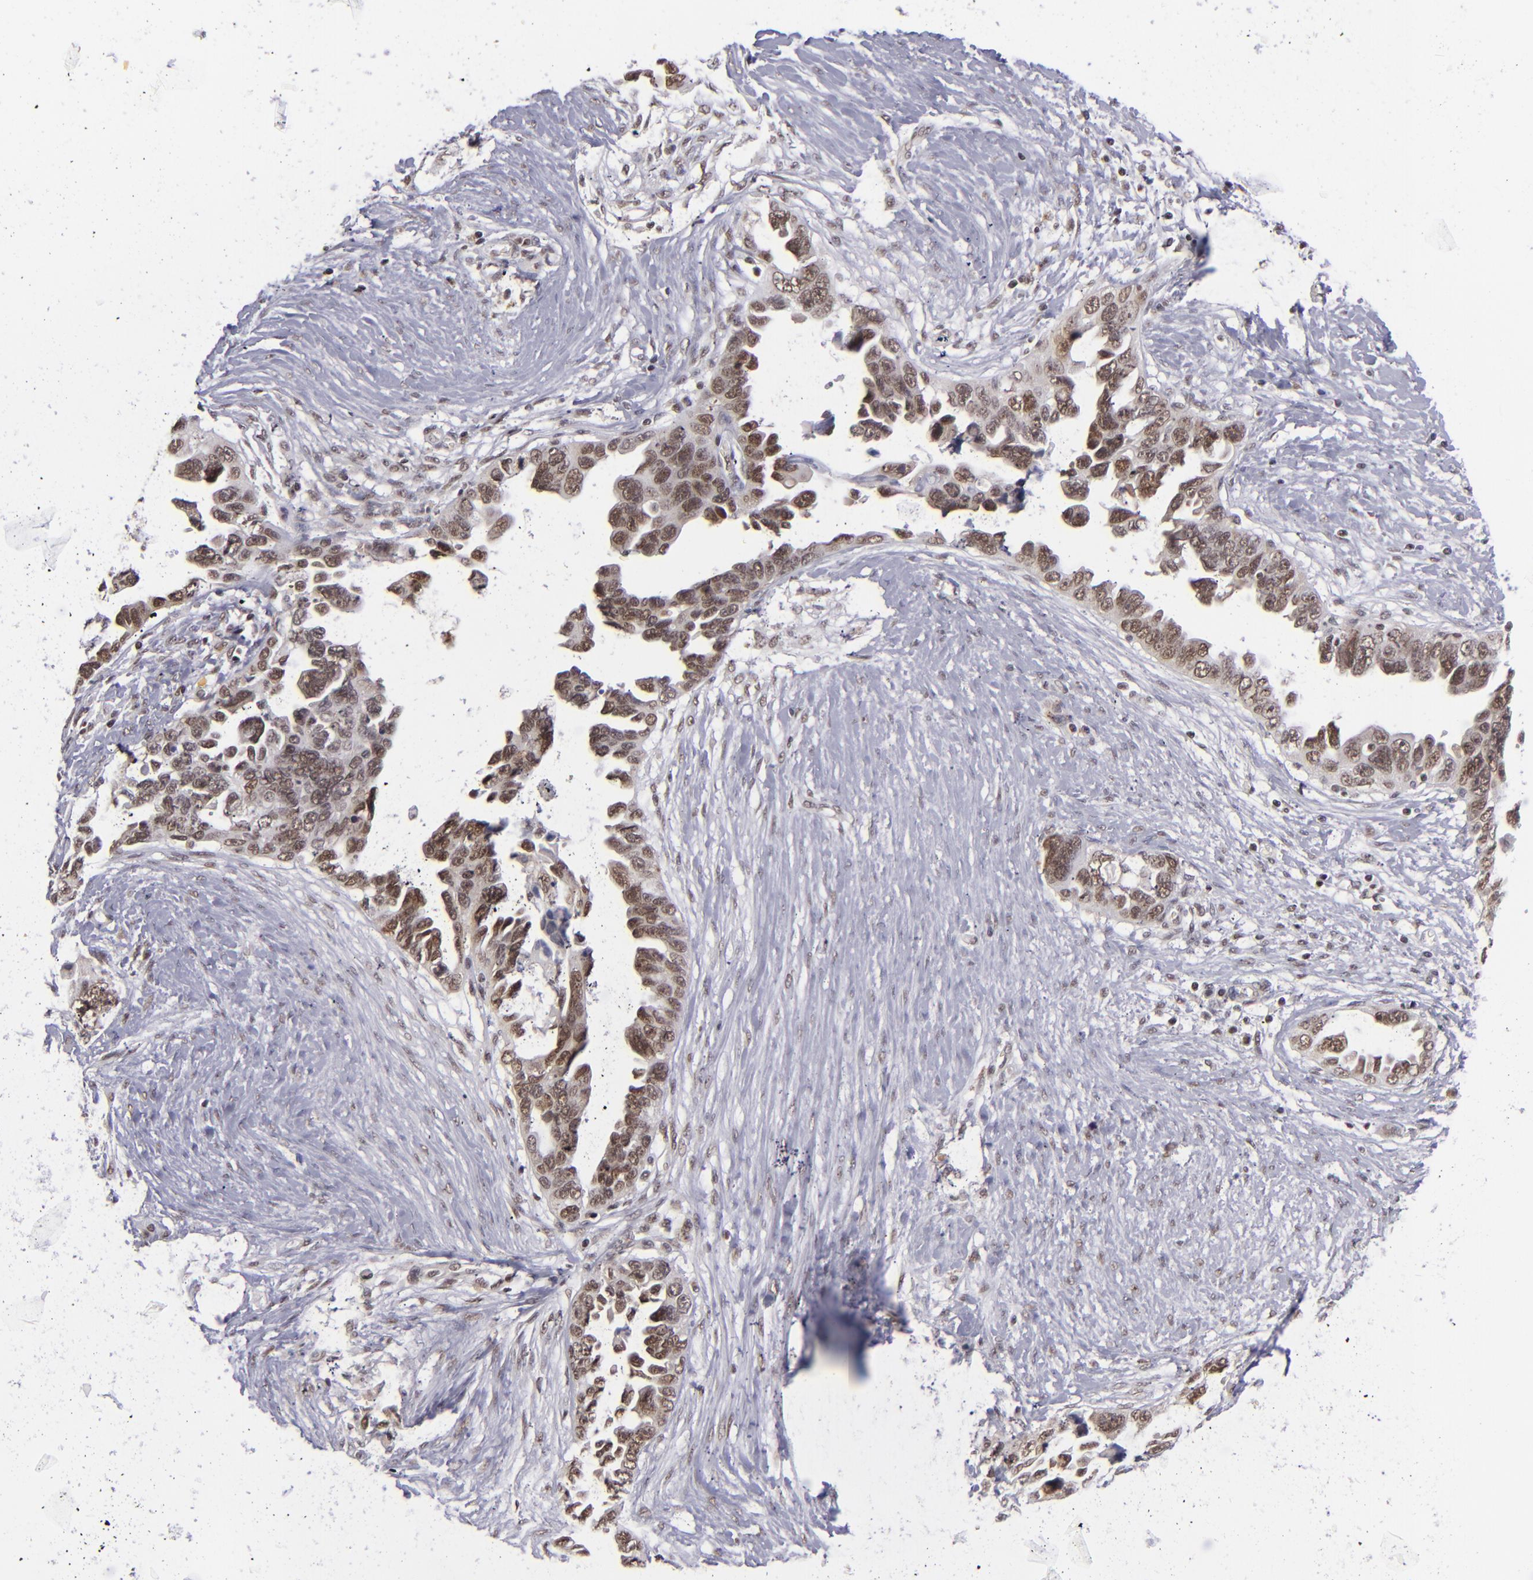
{"staining": {"intensity": "moderate", "quantity": ">75%", "location": "nuclear"}, "tissue": "ovarian cancer", "cell_type": "Tumor cells", "image_type": "cancer", "snomed": [{"axis": "morphology", "description": "Cystadenocarcinoma, serous, NOS"}, {"axis": "topography", "description": "Ovary"}], "caption": "IHC micrograph of neoplastic tissue: human serous cystadenocarcinoma (ovarian) stained using immunohistochemistry demonstrates medium levels of moderate protein expression localized specifically in the nuclear of tumor cells, appearing as a nuclear brown color.", "gene": "MLLT3", "patient": {"sex": "female", "age": 63}}